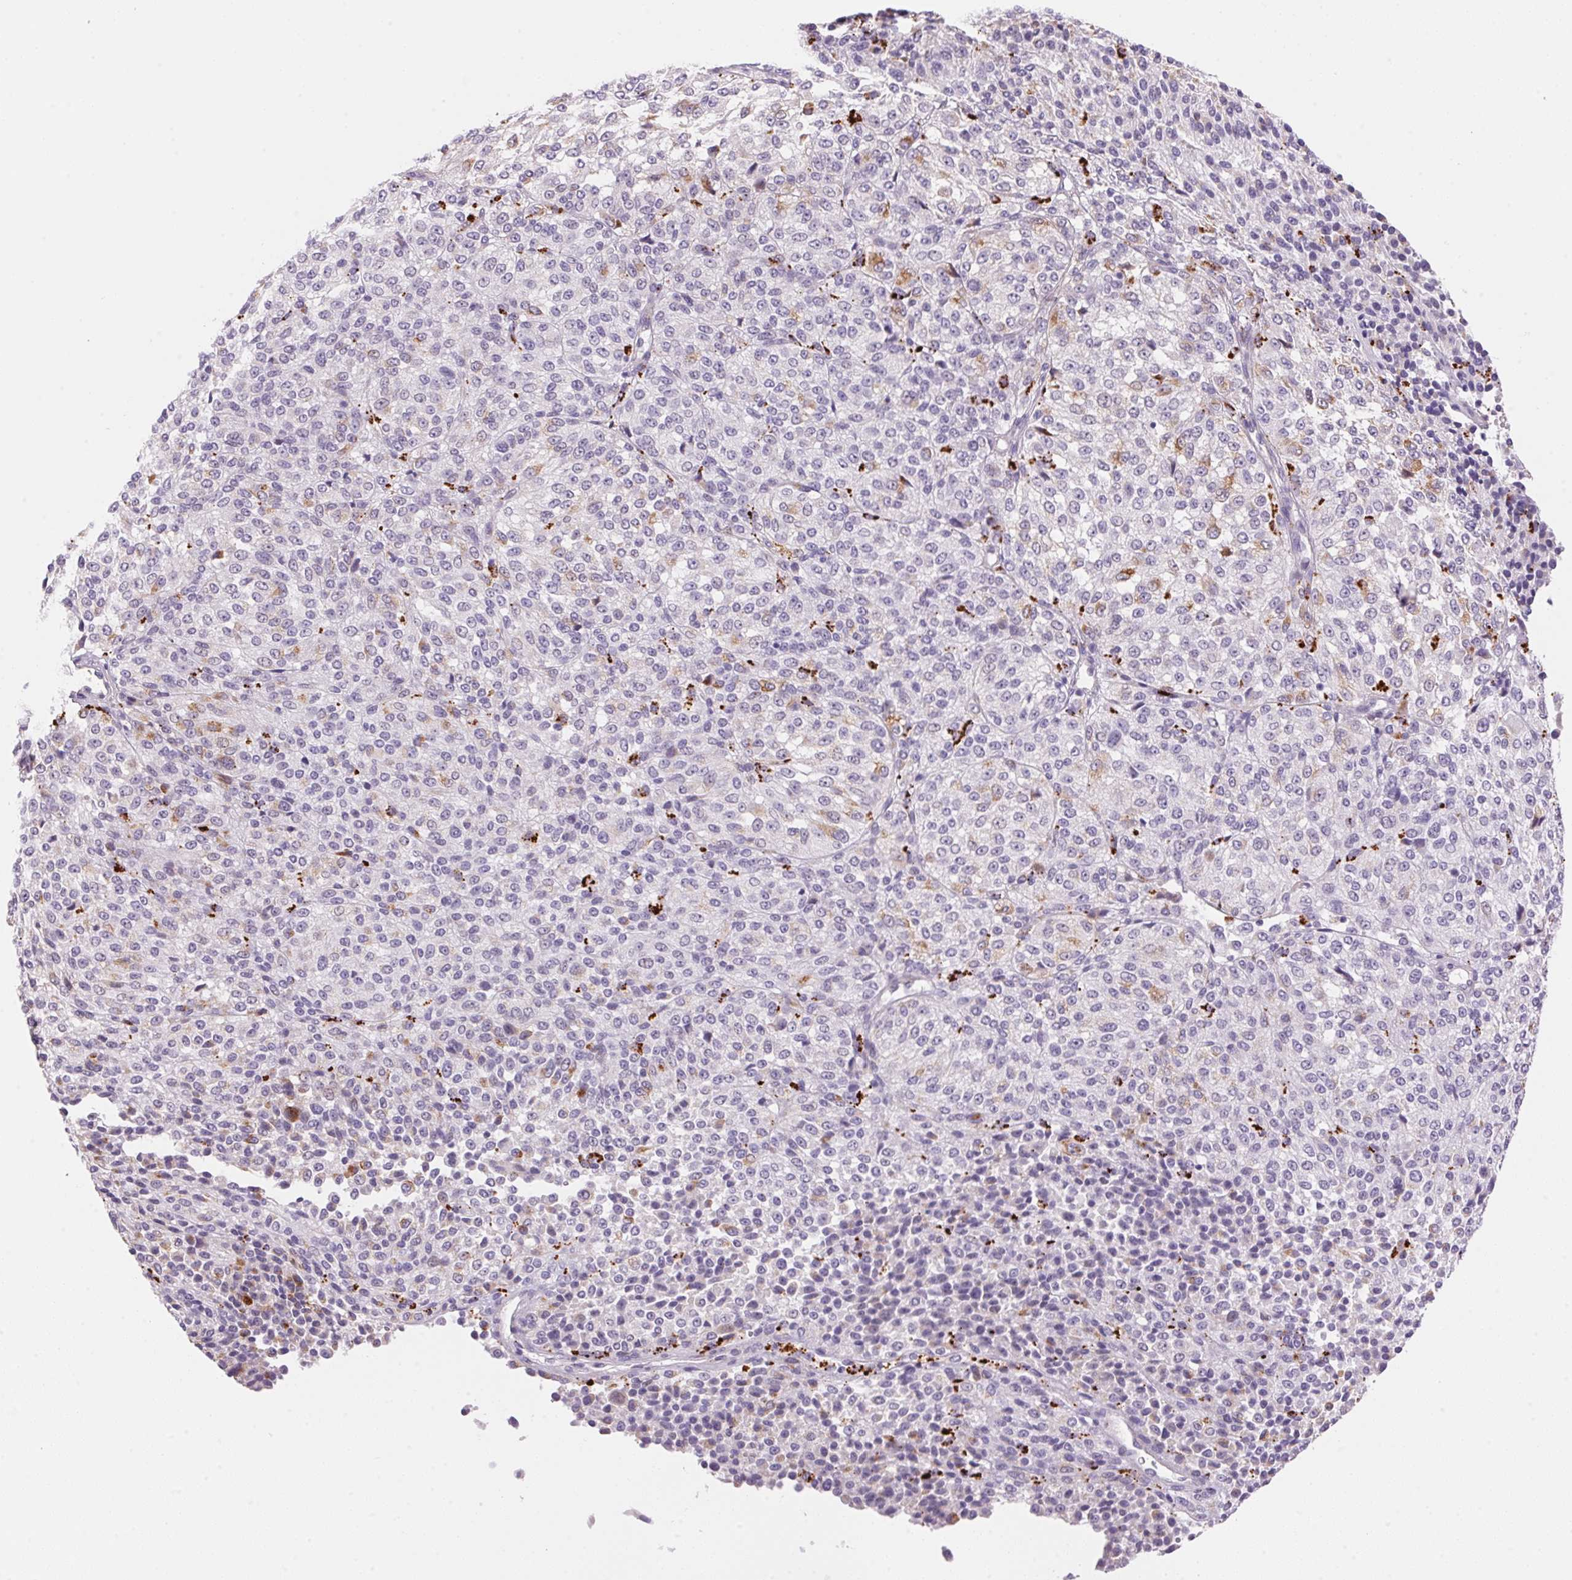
{"staining": {"intensity": "negative", "quantity": "none", "location": "none"}, "tissue": "melanoma", "cell_type": "Tumor cells", "image_type": "cancer", "snomed": [{"axis": "morphology", "description": "Malignant melanoma, Metastatic site"}, {"axis": "topography", "description": "Brain"}], "caption": "Malignant melanoma (metastatic site) was stained to show a protein in brown. There is no significant staining in tumor cells. (Stains: DAB (3,3'-diaminobenzidine) immunohistochemistry with hematoxylin counter stain, Microscopy: brightfield microscopy at high magnification).", "gene": "TEKT1", "patient": {"sex": "female", "age": 56}}